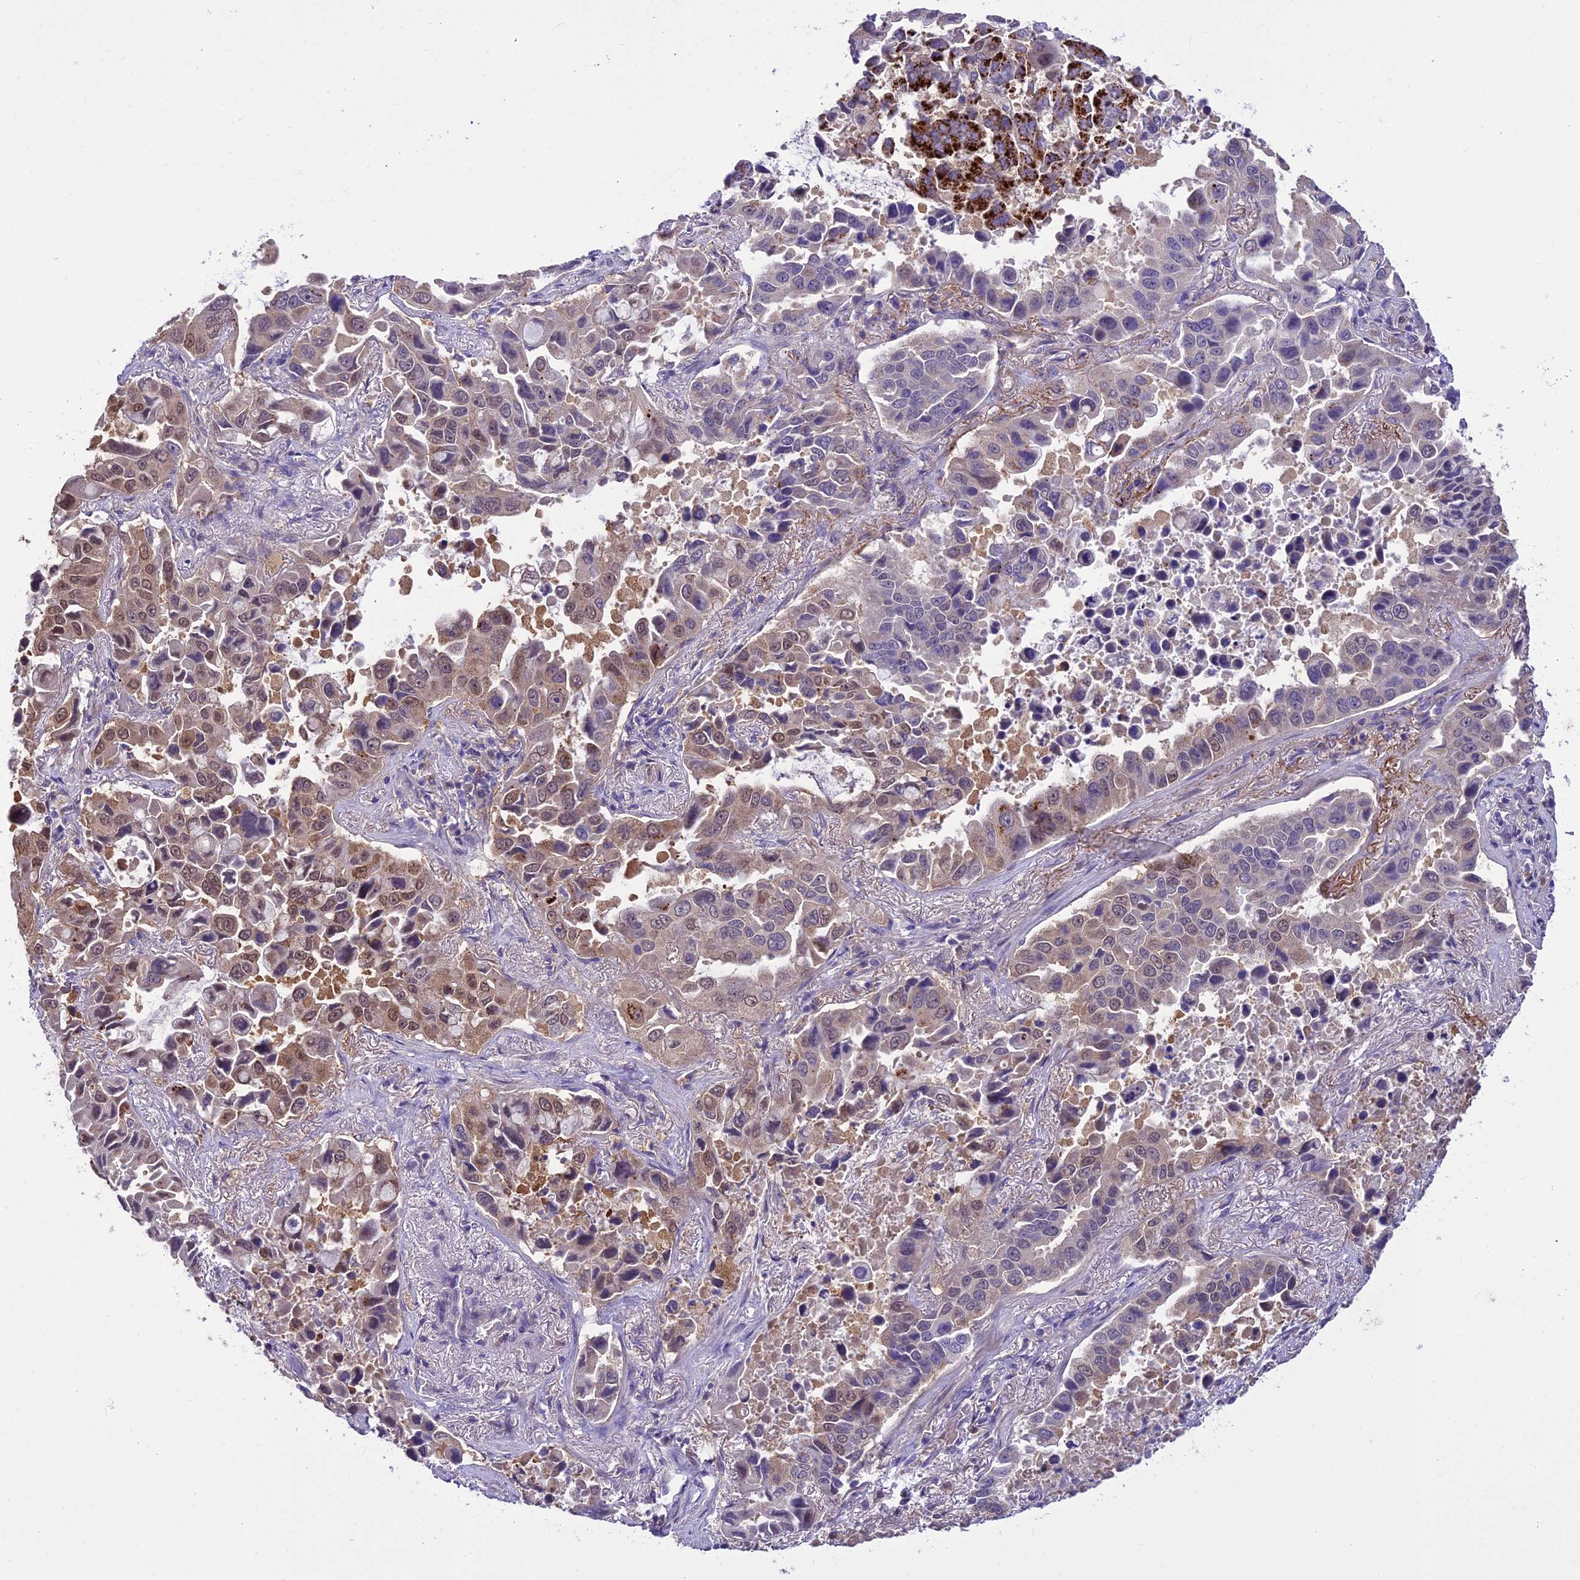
{"staining": {"intensity": "moderate", "quantity": "<25%", "location": "cytoplasmic/membranous,nuclear"}, "tissue": "lung cancer", "cell_type": "Tumor cells", "image_type": "cancer", "snomed": [{"axis": "morphology", "description": "Adenocarcinoma, NOS"}, {"axis": "topography", "description": "Lung"}], "caption": "Lung adenocarcinoma stained with a protein marker displays moderate staining in tumor cells.", "gene": "BORCS6", "patient": {"sex": "male", "age": 64}}